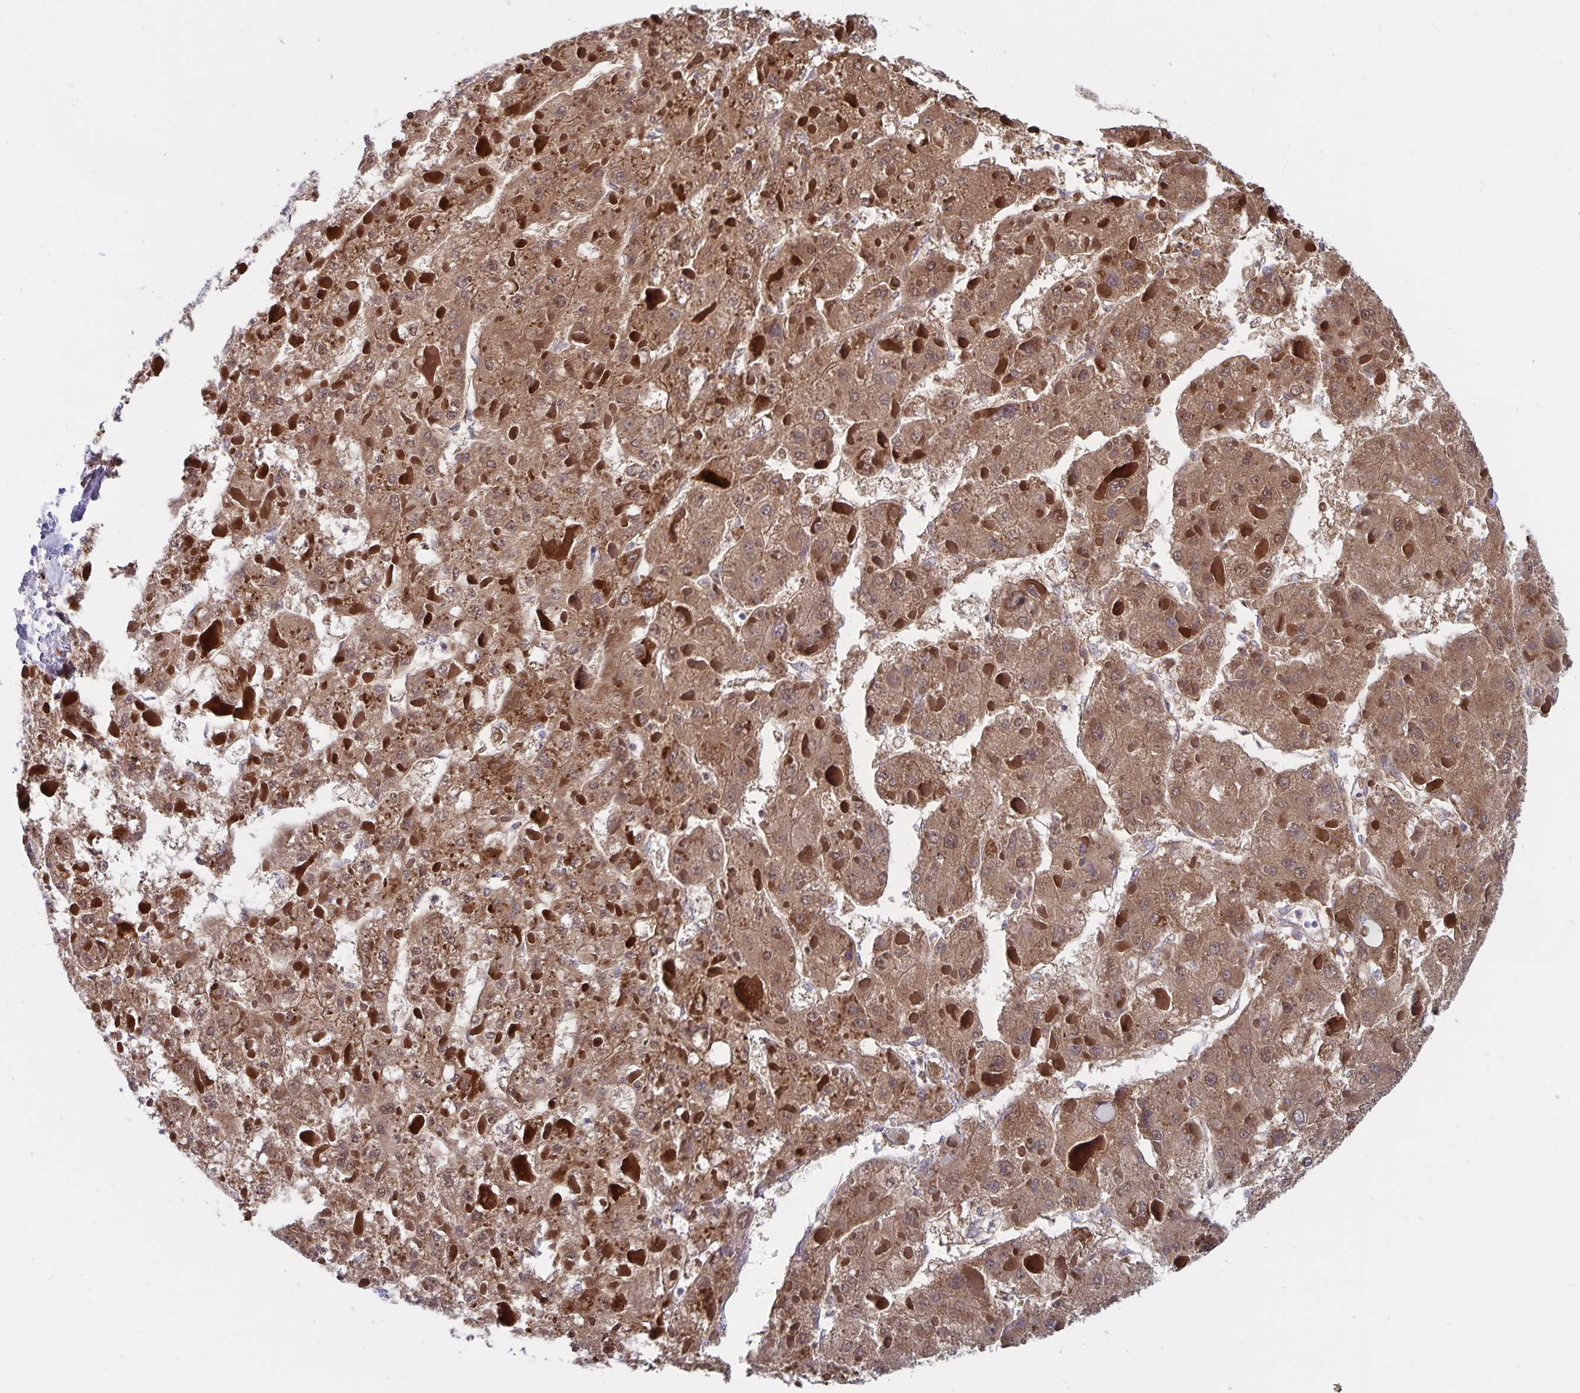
{"staining": {"intensity": "moderate", "quantity": ">75%", "location": "cytoplasmic/membranous"}, "tissue": "liver cancer", "cell_type": "Tumor cells", "image_type": "cancer", "snomed": [{"axis": "morphology", "description": "Carcinoma, Hepatocellular, NOS"}, {"axis": "topography", "description": "Liver"}], "caption": "Immunohistochemical staining of human hepatocellular carcinoma (liver) reveals medium levels of moderate cytoplasmic/membranous positivity in approximately >75% of tumor cells.", "gene": "CDKN2B", "patient": {"sex": "female", "age": 73}}